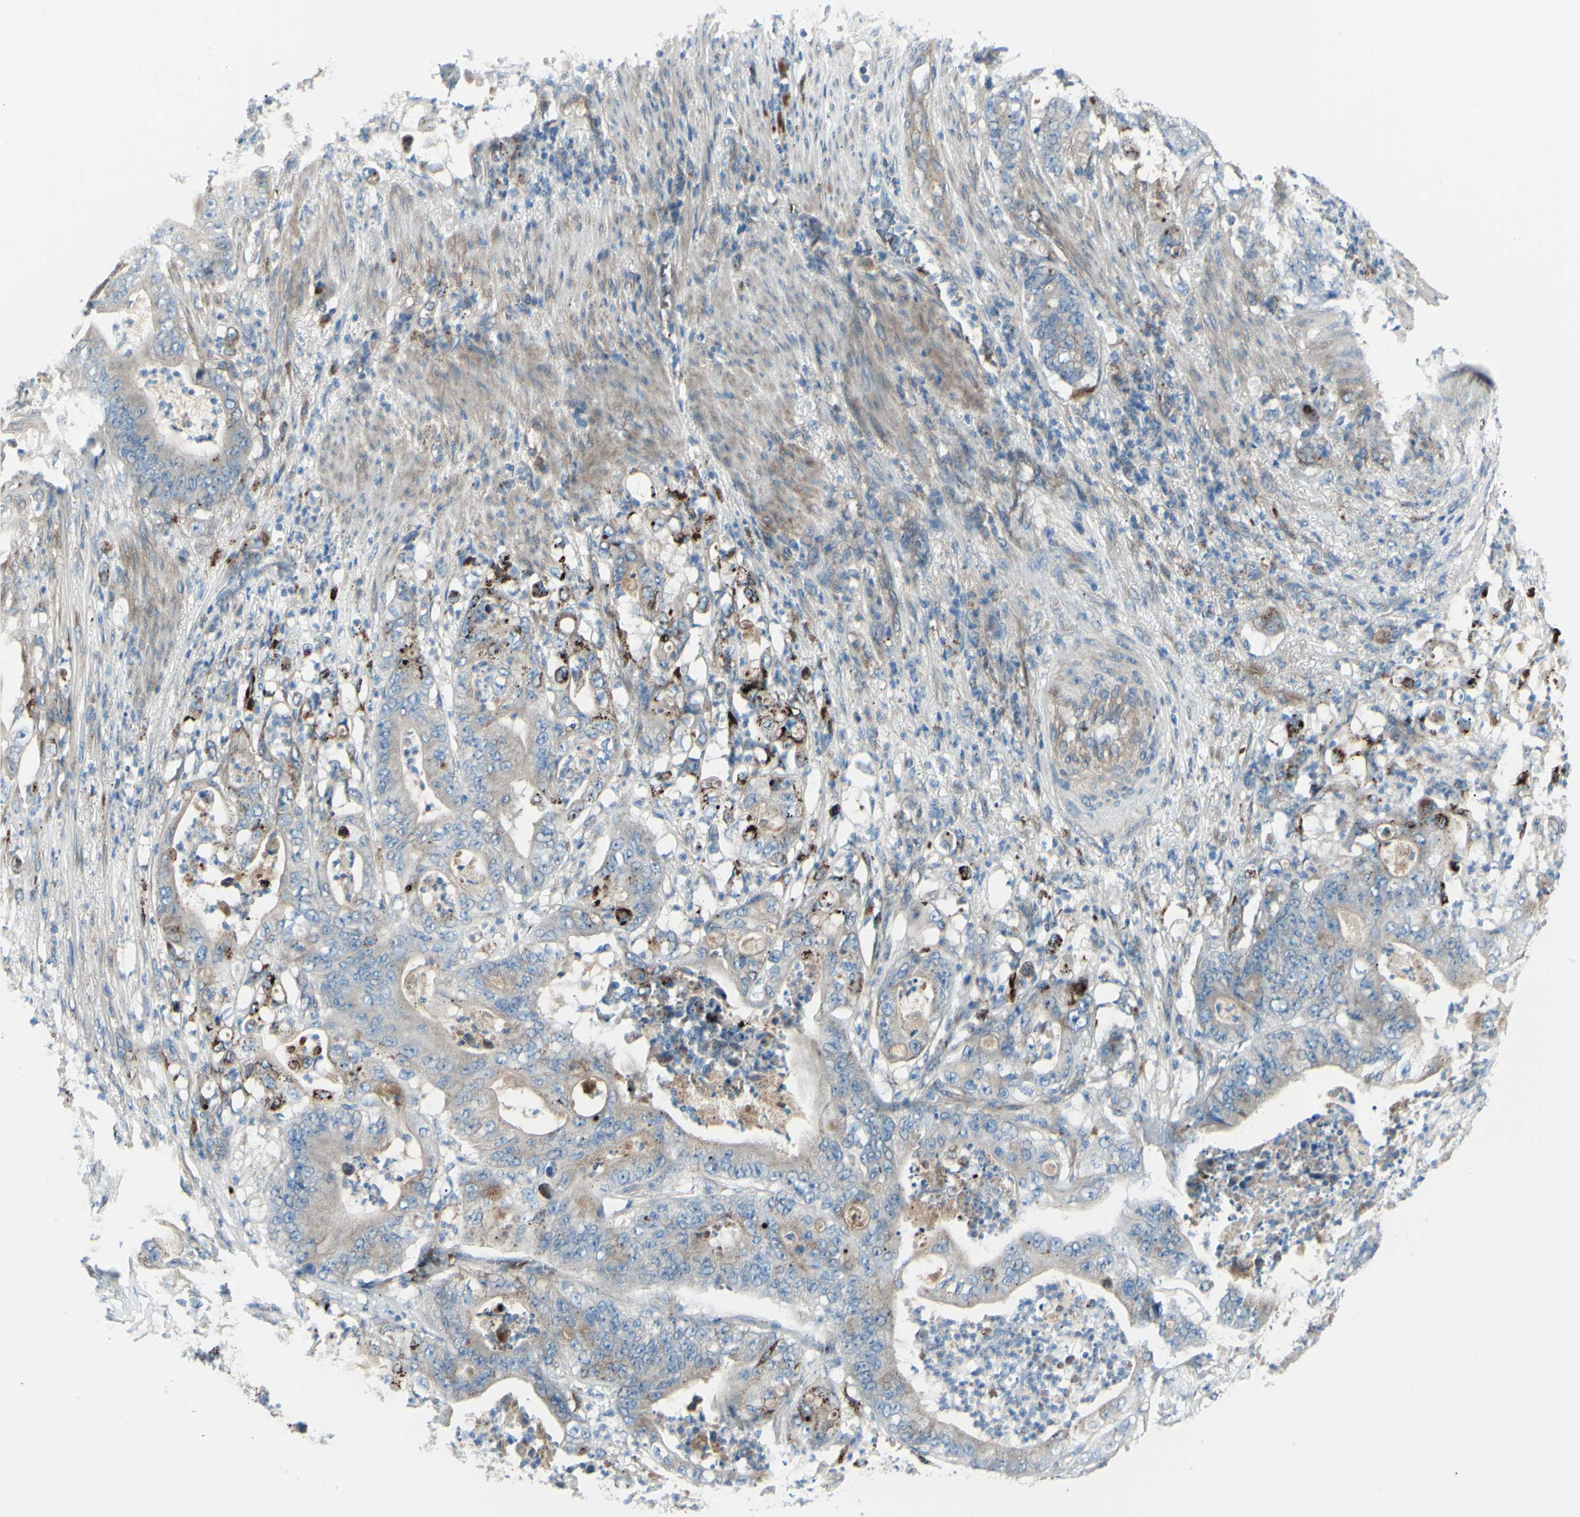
{"staining": {"intensity": "weak", "quantity": ">75%", "location": "cytoplasmic/membranous"}, "tissue": "stomach cancer", "cell_type": "Tumor cells", "image_type": "cancer", "snomed": [{"axis": "morphology", "description": "Adenocarcinoma, NOS"}, {"axis": "topography", "description": "Stomach"}], "caption": "The micrograph reveals staining of stomach cancer, revealing weak cytoplasmic/membranous protein staining (brown color) within tumor cells.", "gene": "PCDHGA2", "patient": {"sex": "female", "age": 73}}